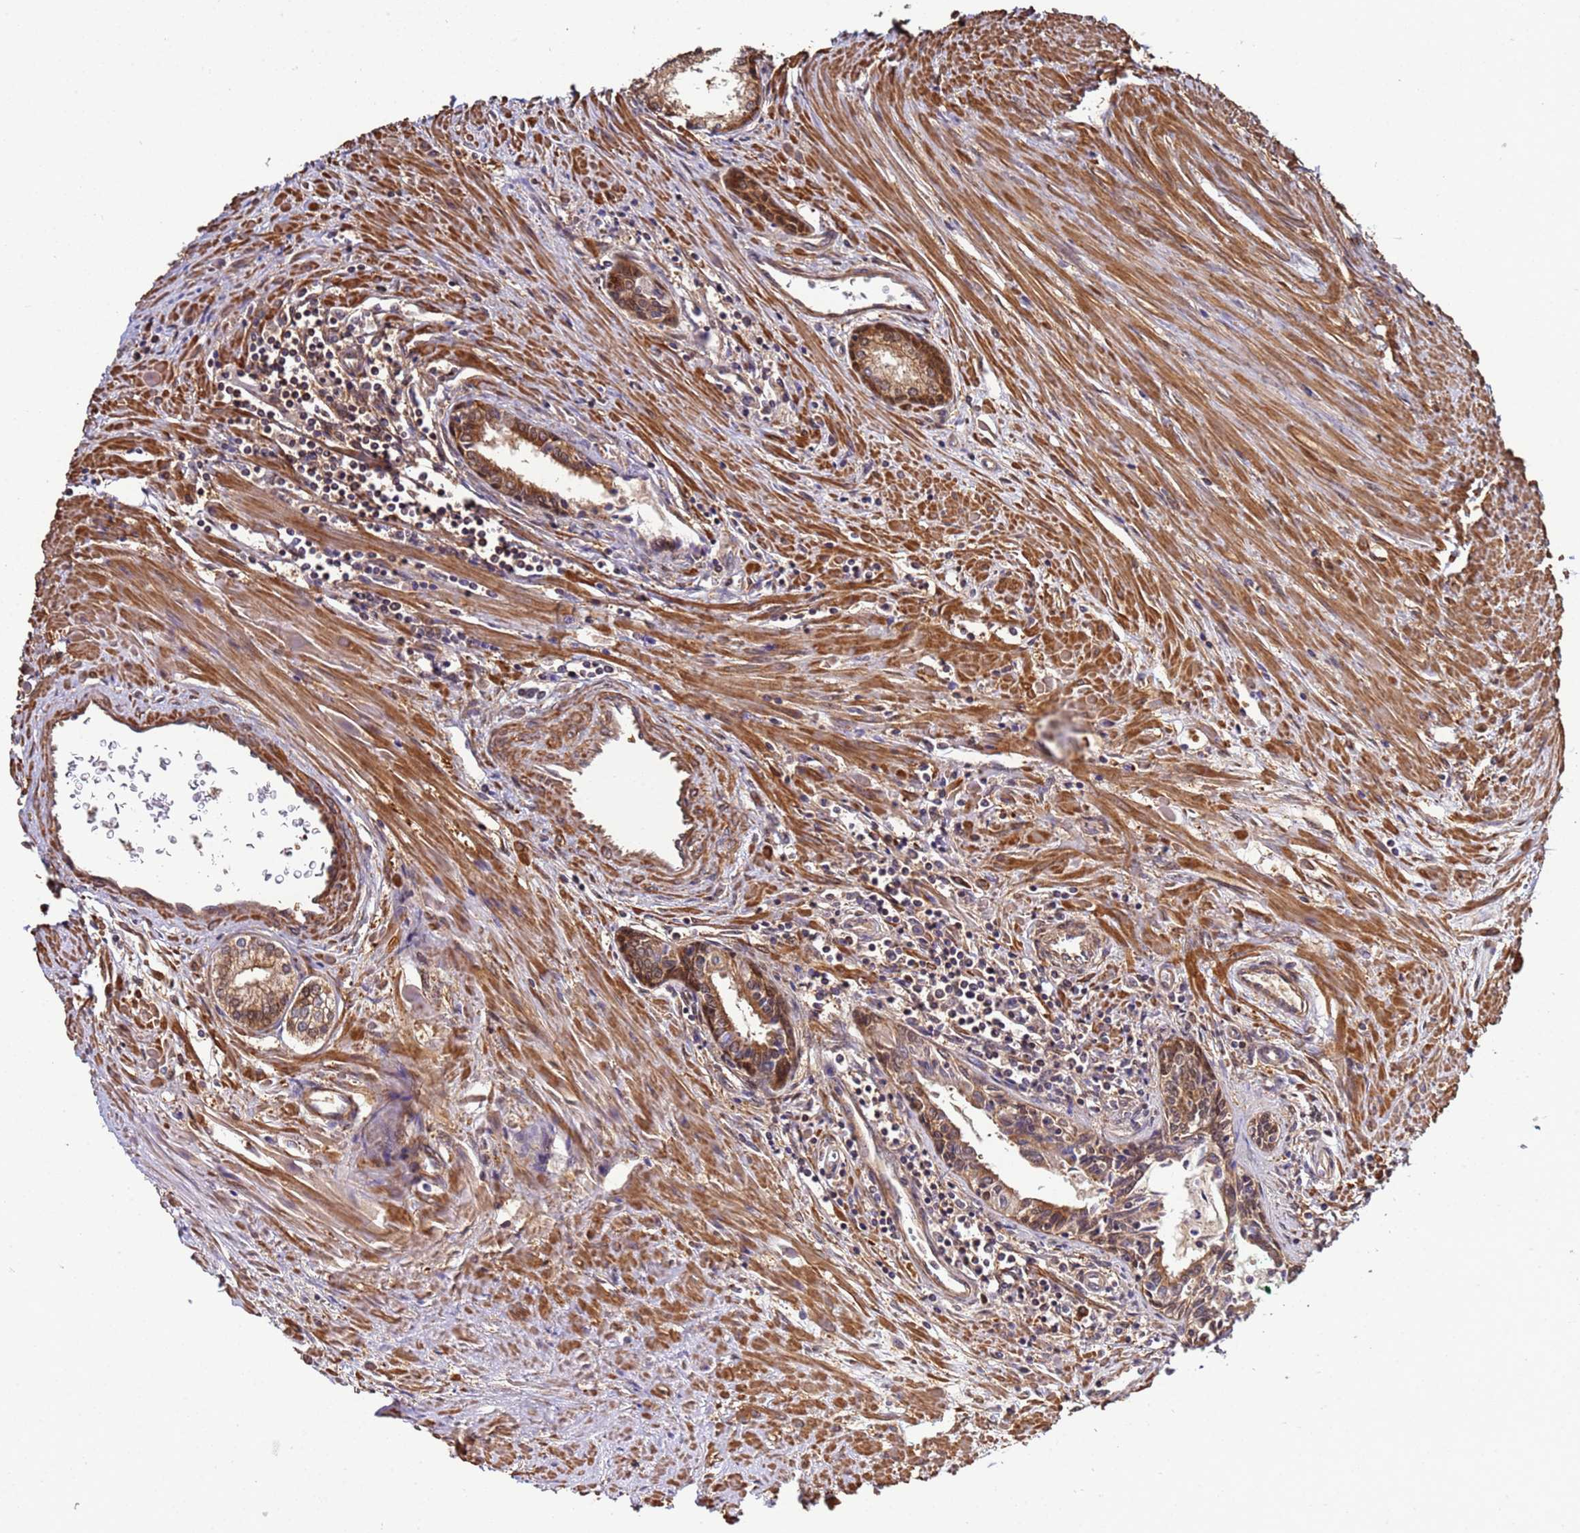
{"staining": {"intensity": "moderate", "quantity": ">75%", "location": "cytoplasmic/membranous,nuclear"}, "tissue": "prostate cancer", "cell_type": "Tumor cells", "image_type": "cancer", "snomed": [{"axis": "morphology", "description": "Adenocarcinoma, High grade"}, {"axis": "topography", "description": "Prostate"}], "caption": "High-power microscopy captured an immunohistochemistry histopathology image of prostate cancer (adenocarcinoma (high-grade)), revealing moderate cytoplasmic/membranous and nuclear staining in approximately >75% of tumor cells.", "gene": "NAXE", "patient": {"sex": "male", "age": 68}}